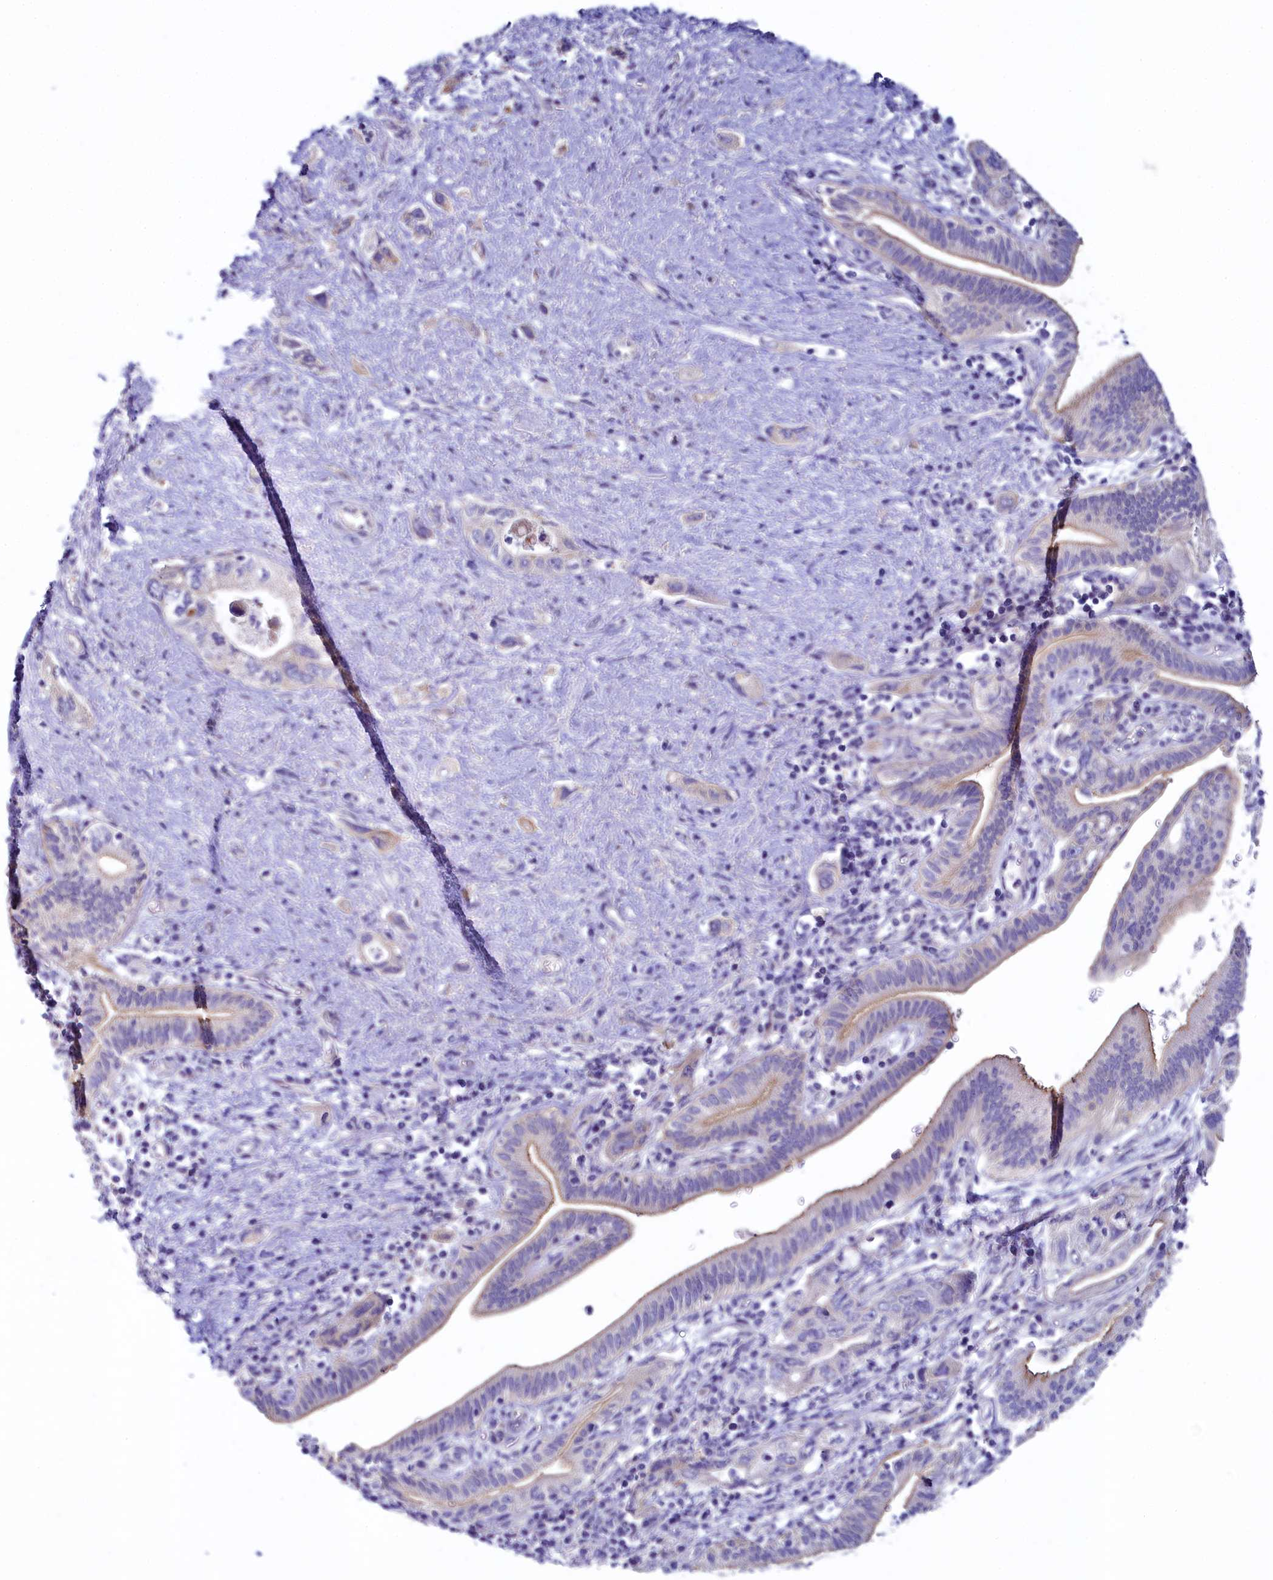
{"staining": {"intensity": "weak", "quantity": "<25%", "location": "cytoplasmic/membranous"}, "tissue": "pancreatic cancer", "cell_type": "Tumor cells", "image_type": "cancer", "snomed": [{"axis": "morphology", "description": "Adenocarcinoma, NOS"}, {"axis": "topography", "description": "Pancreas"}], "caption": "Protein analysis of pancreatic adenocarcinoma reveals no significant staining in tumor cells.", "gene": "KRBOX5", "patient": {"sex": "female", "age": 73}}